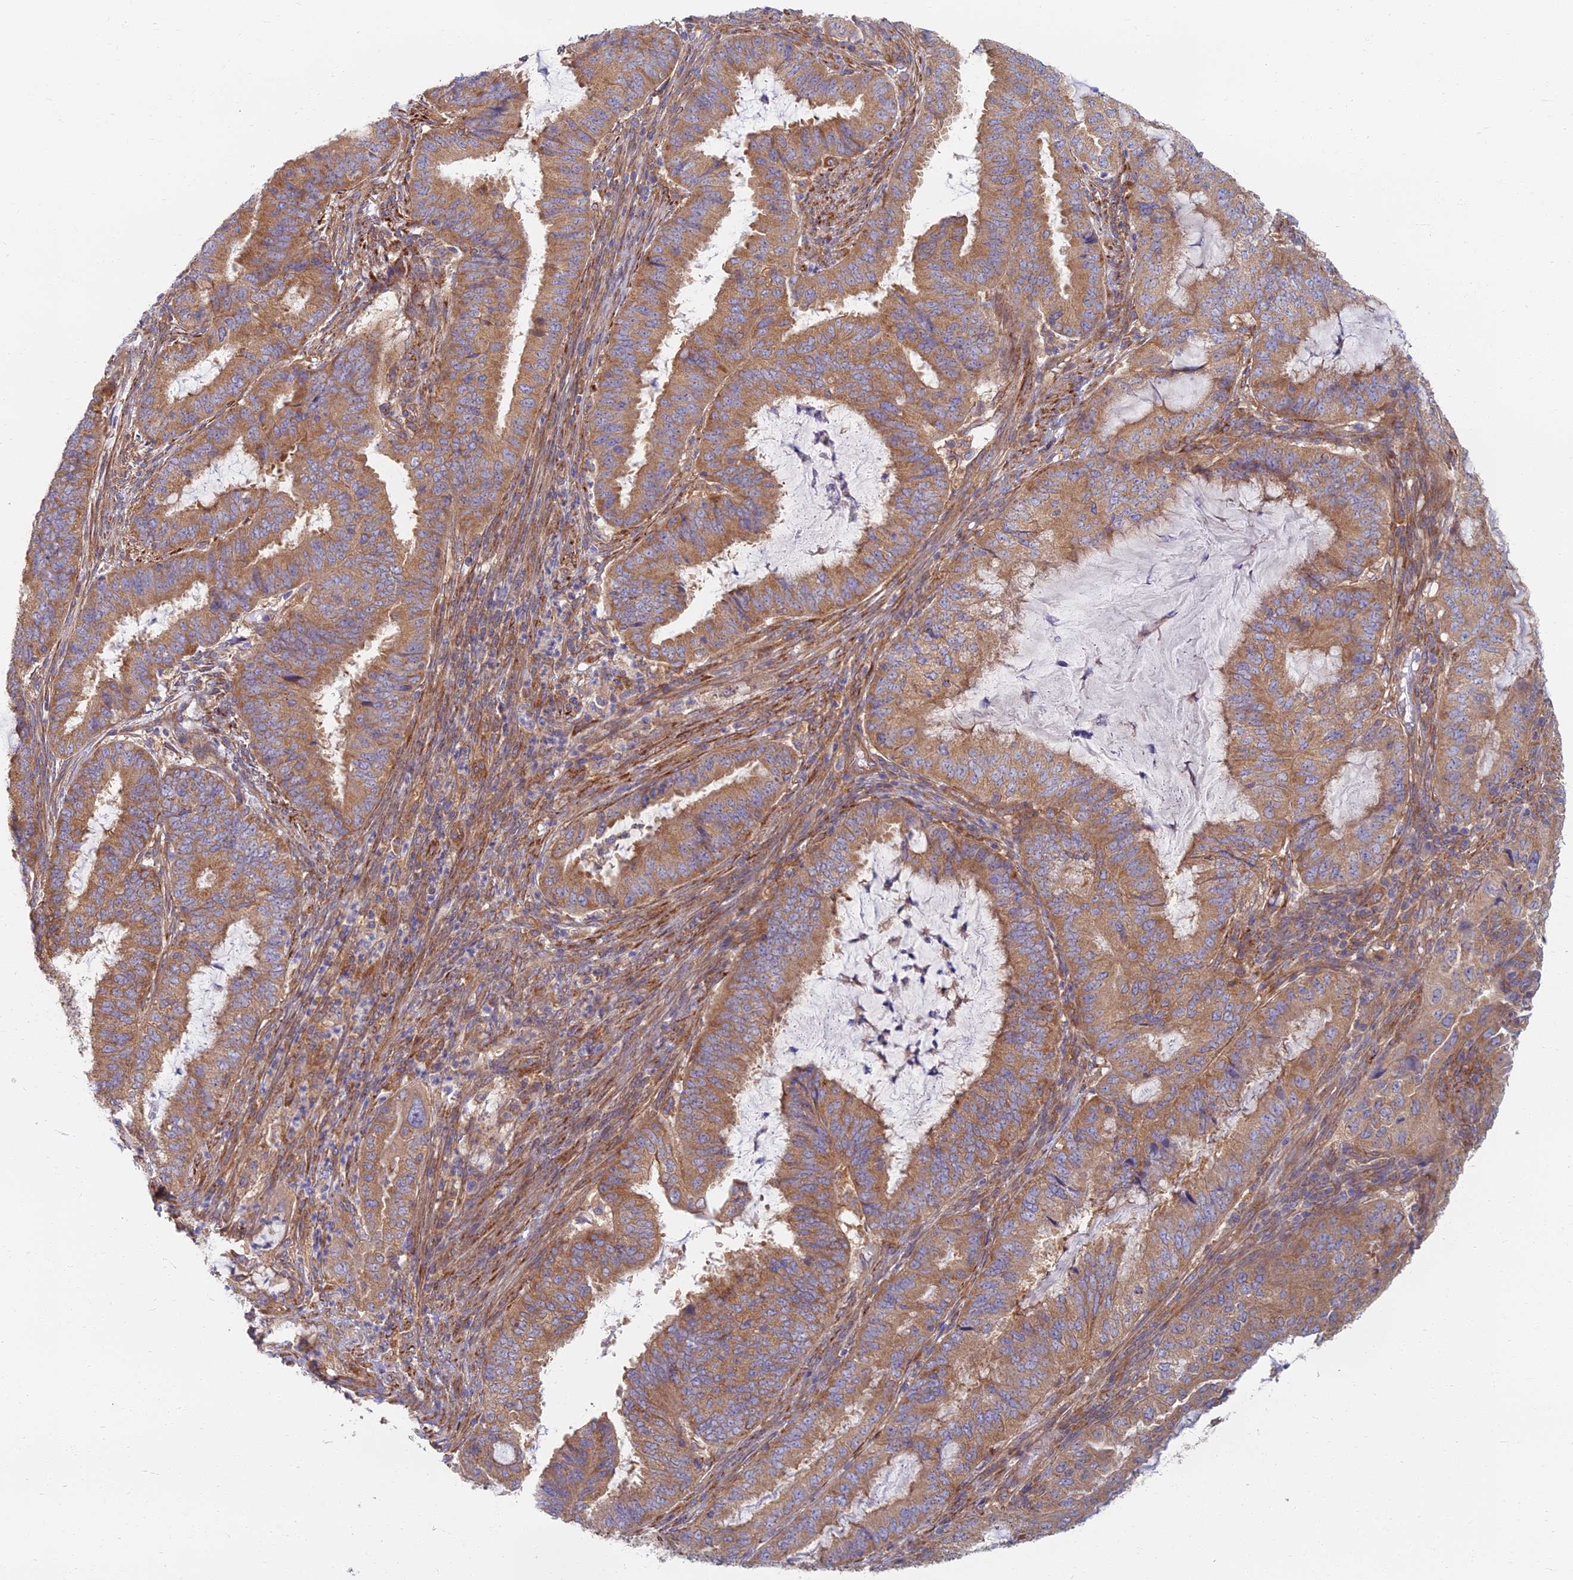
{"staining": {"intensity": "moderate", "quantity": ">75%", "location": "cytoplasmic/membranous"}, "tissue": "endometrial cancer", "cell_type": "Tumor cells", "image_type": "cancer", "snomed": [{"axis": "morphology", "description": "Adenocarcinoma, NOS"}, {"axis": "topography", "description": "Endometrium"}], "caption": "Protein staining exhibits moderate cytoplasmic/membranous staining in about >75% of tumor cells in adenocarcinoma (endometrial). (Stains: DAB (3,3'-diaminobenzidine) in brown, nuclei in blue, Microscopy: brightfield microscopy at high magnification).", "gene": "RBSN", "patient": {"sex": "female", "age": 51}}